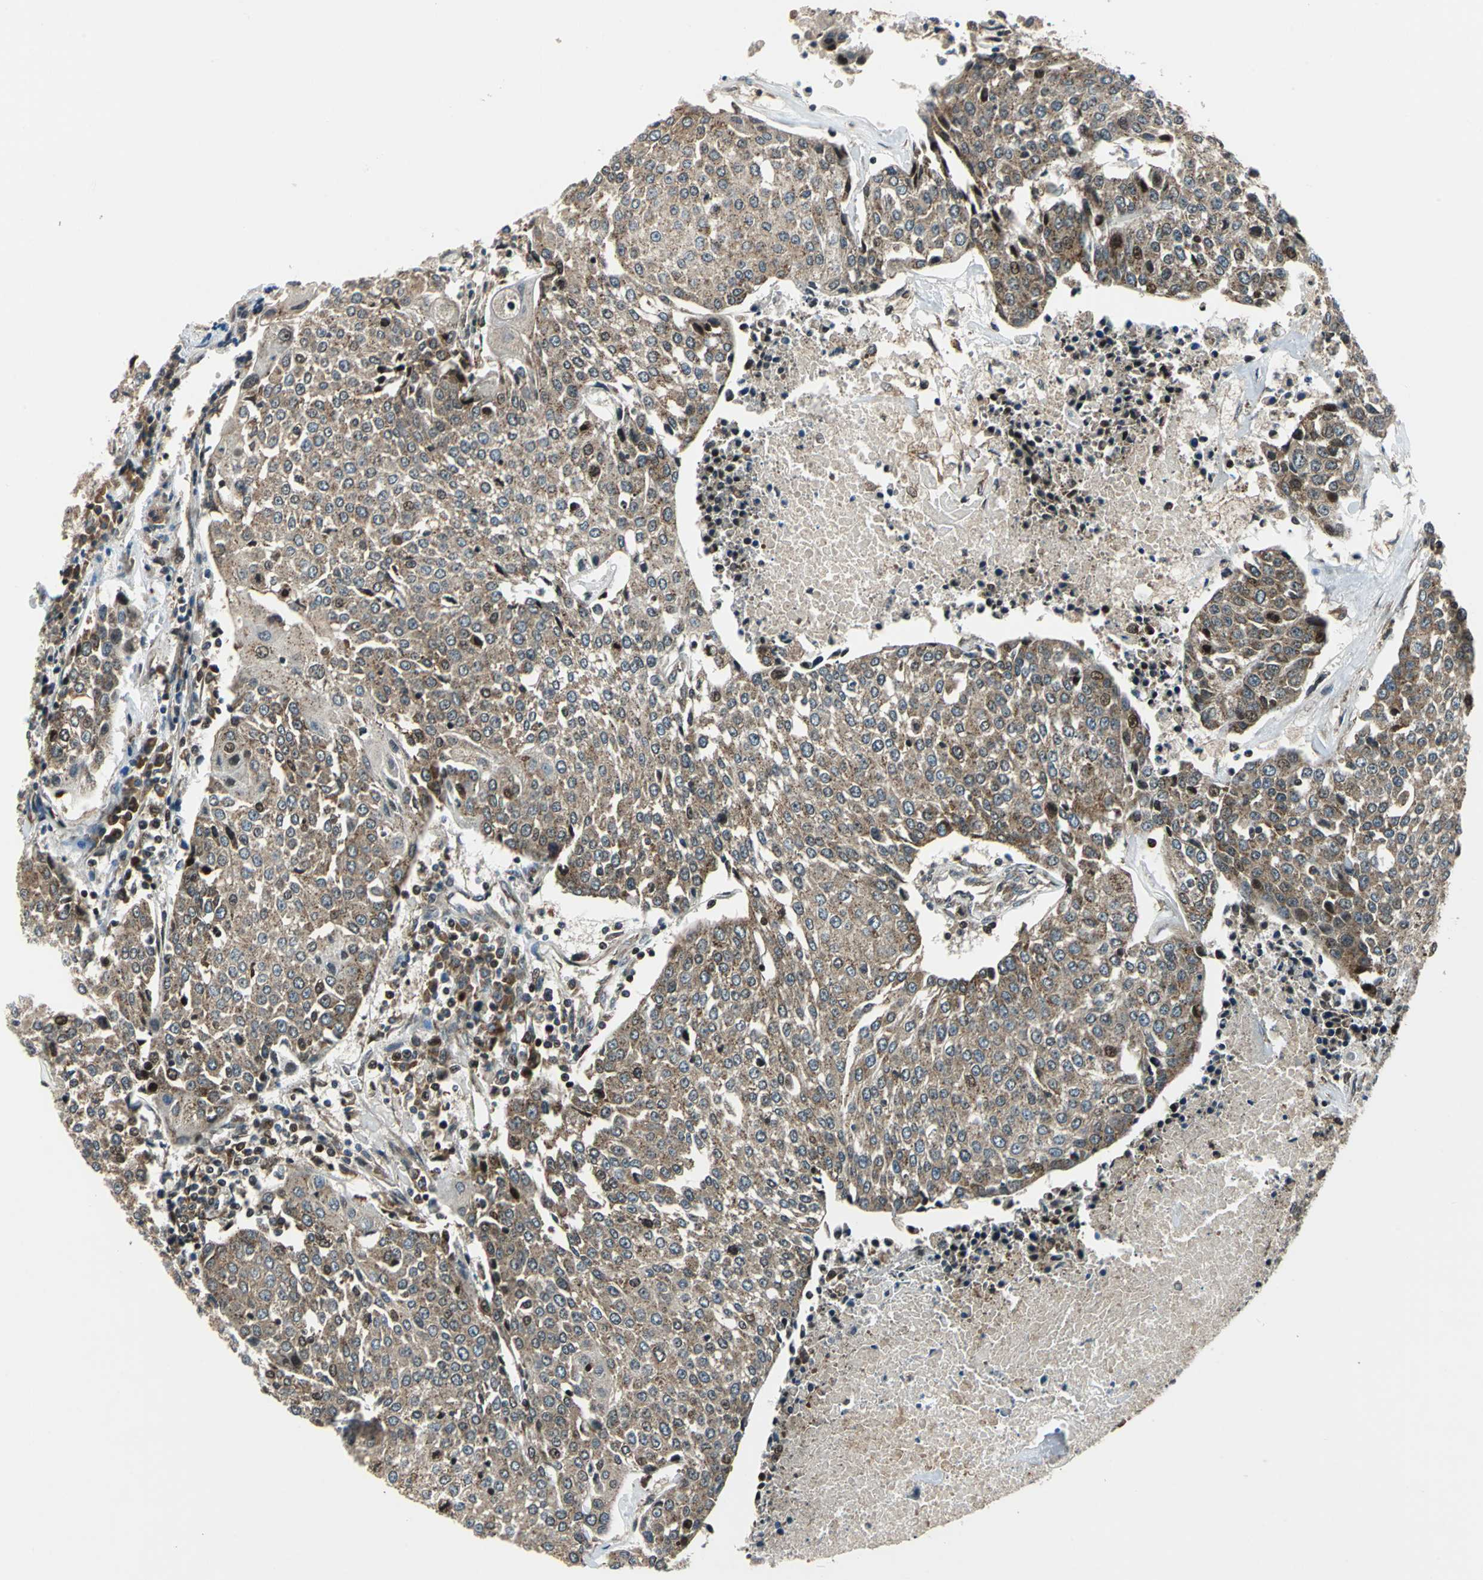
{"staining": {"intensity": "moderate", "quantity": ">75%", "location": "cytoplasmic/membranous"}, "tissue": "urothelial cancer", "cell_type": "Tumor cells", "image_type": "cancer", "snomed": [{"axis": "morphology", "description": "Urothelial carcinoma, High grade"}, {"axis": "topography", "description": "Urinary bladder"}], "caption": "A micrograph of urothelial carcinoma (high-grade) stained for a protein shows moderate cytoplasmic/membranous brown staining in tumor cells.", "gene": "AATF", "patient": {"sex": "female", "age": 85}}